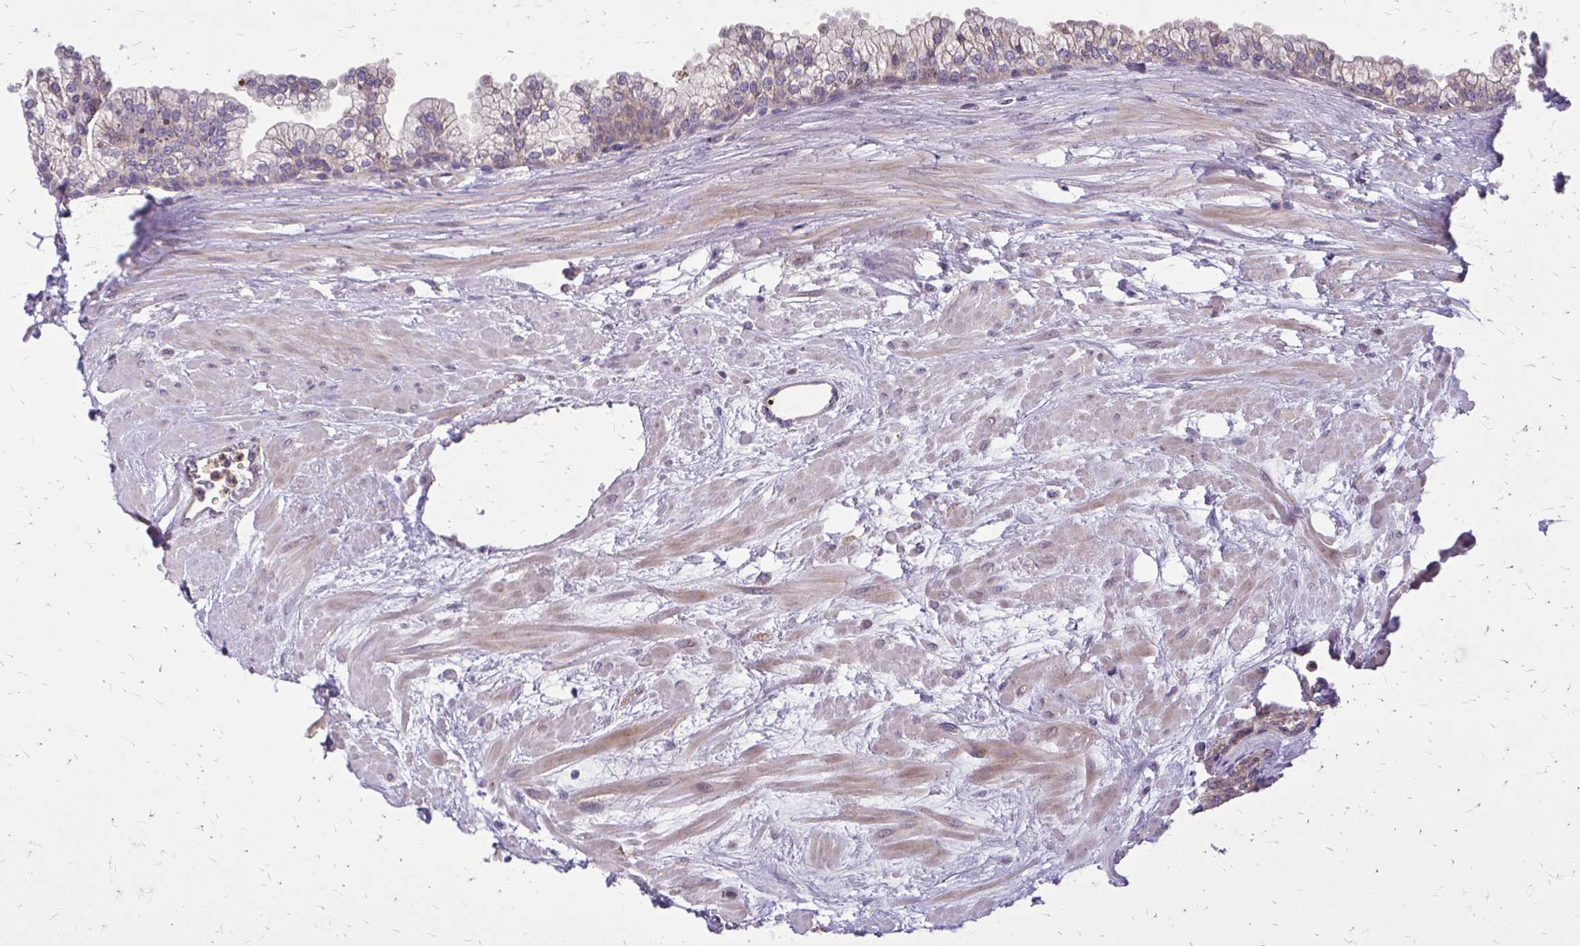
{"staining": {"intensity": "strong", "quantity": "<25%", "location": "cytoplasmic/membranous"}, "tissue": "prostate", "cell_type": "Glandular cells", "image_type": "normal", "snomed": [{"axis": "morphology", "description": "Normal tissue, NOS"}, {"axis": "topography", "description": "Prostate"}, {"axis": "topography", "description": "Peripheral nerve tissue"}], "caption": "The histopathology image demonstrates a brown stain indicating the presence of a protein in the cytoplasmic/membranous of glandular cells in prostate.", "gene": "OXNAD1", "patient": {"sex": "male", "age": 61}}